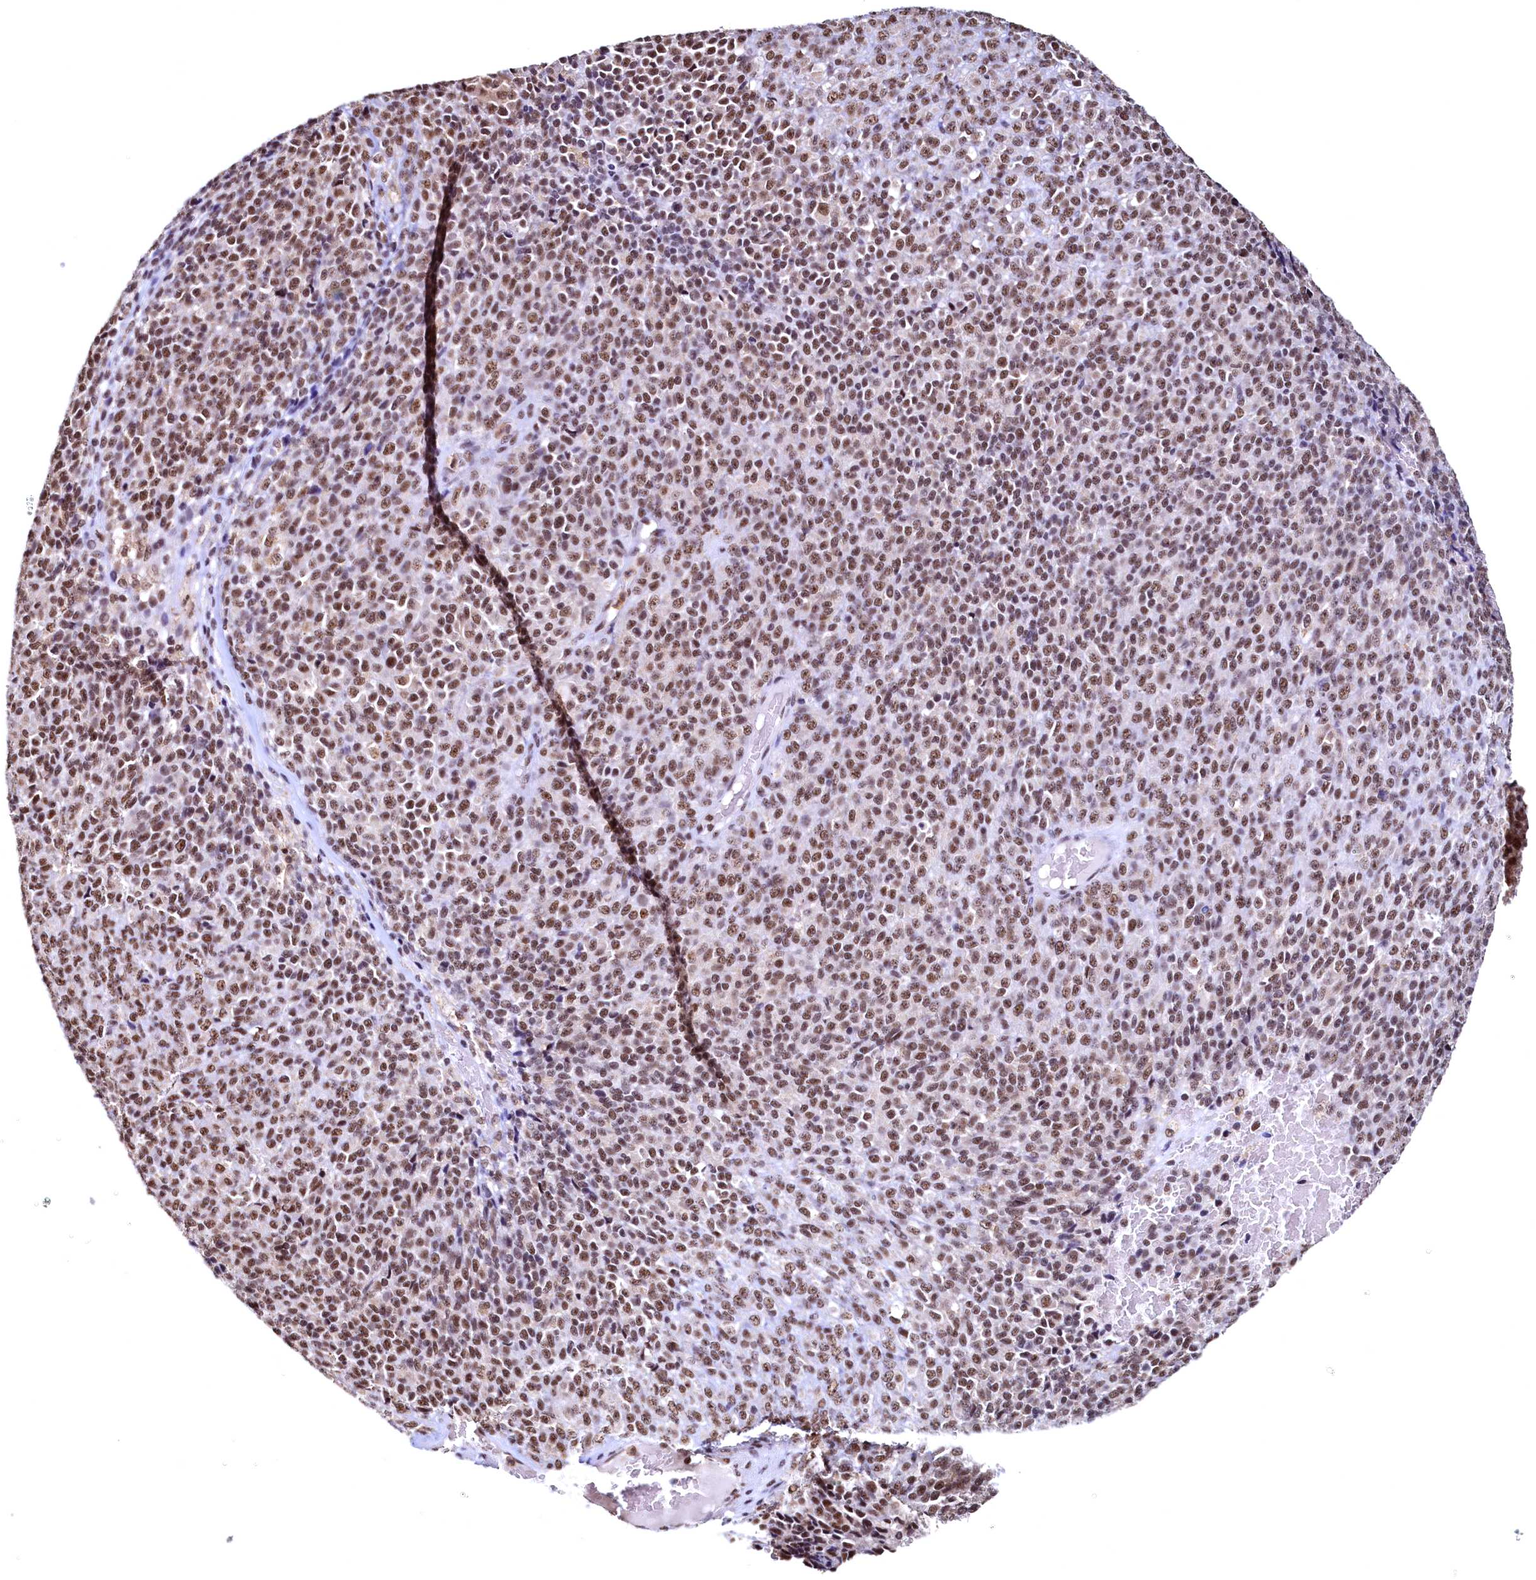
{"staining": {"intensity": "moderate", "quantity": ">75%", "location": "nuclear"}, "tissue": "melanoma", "cell_type": "Tumor cells", "image_type": "cancer", "snomed": [{"axis": "morphology", "description": "Malignant melanoma, Metastatic site"}, {"axis": "topography", "description": "Brain"}], "caption": "An immunohistochemistry (IHC) image of tumor tissue is shown. Protein staining in brown highlights moderate nuclear positivity in malignant melanoma (metastatic site) within tumor cells.", "gene": "RSRC2", "patient": {"sex": "female", "age": 56}}